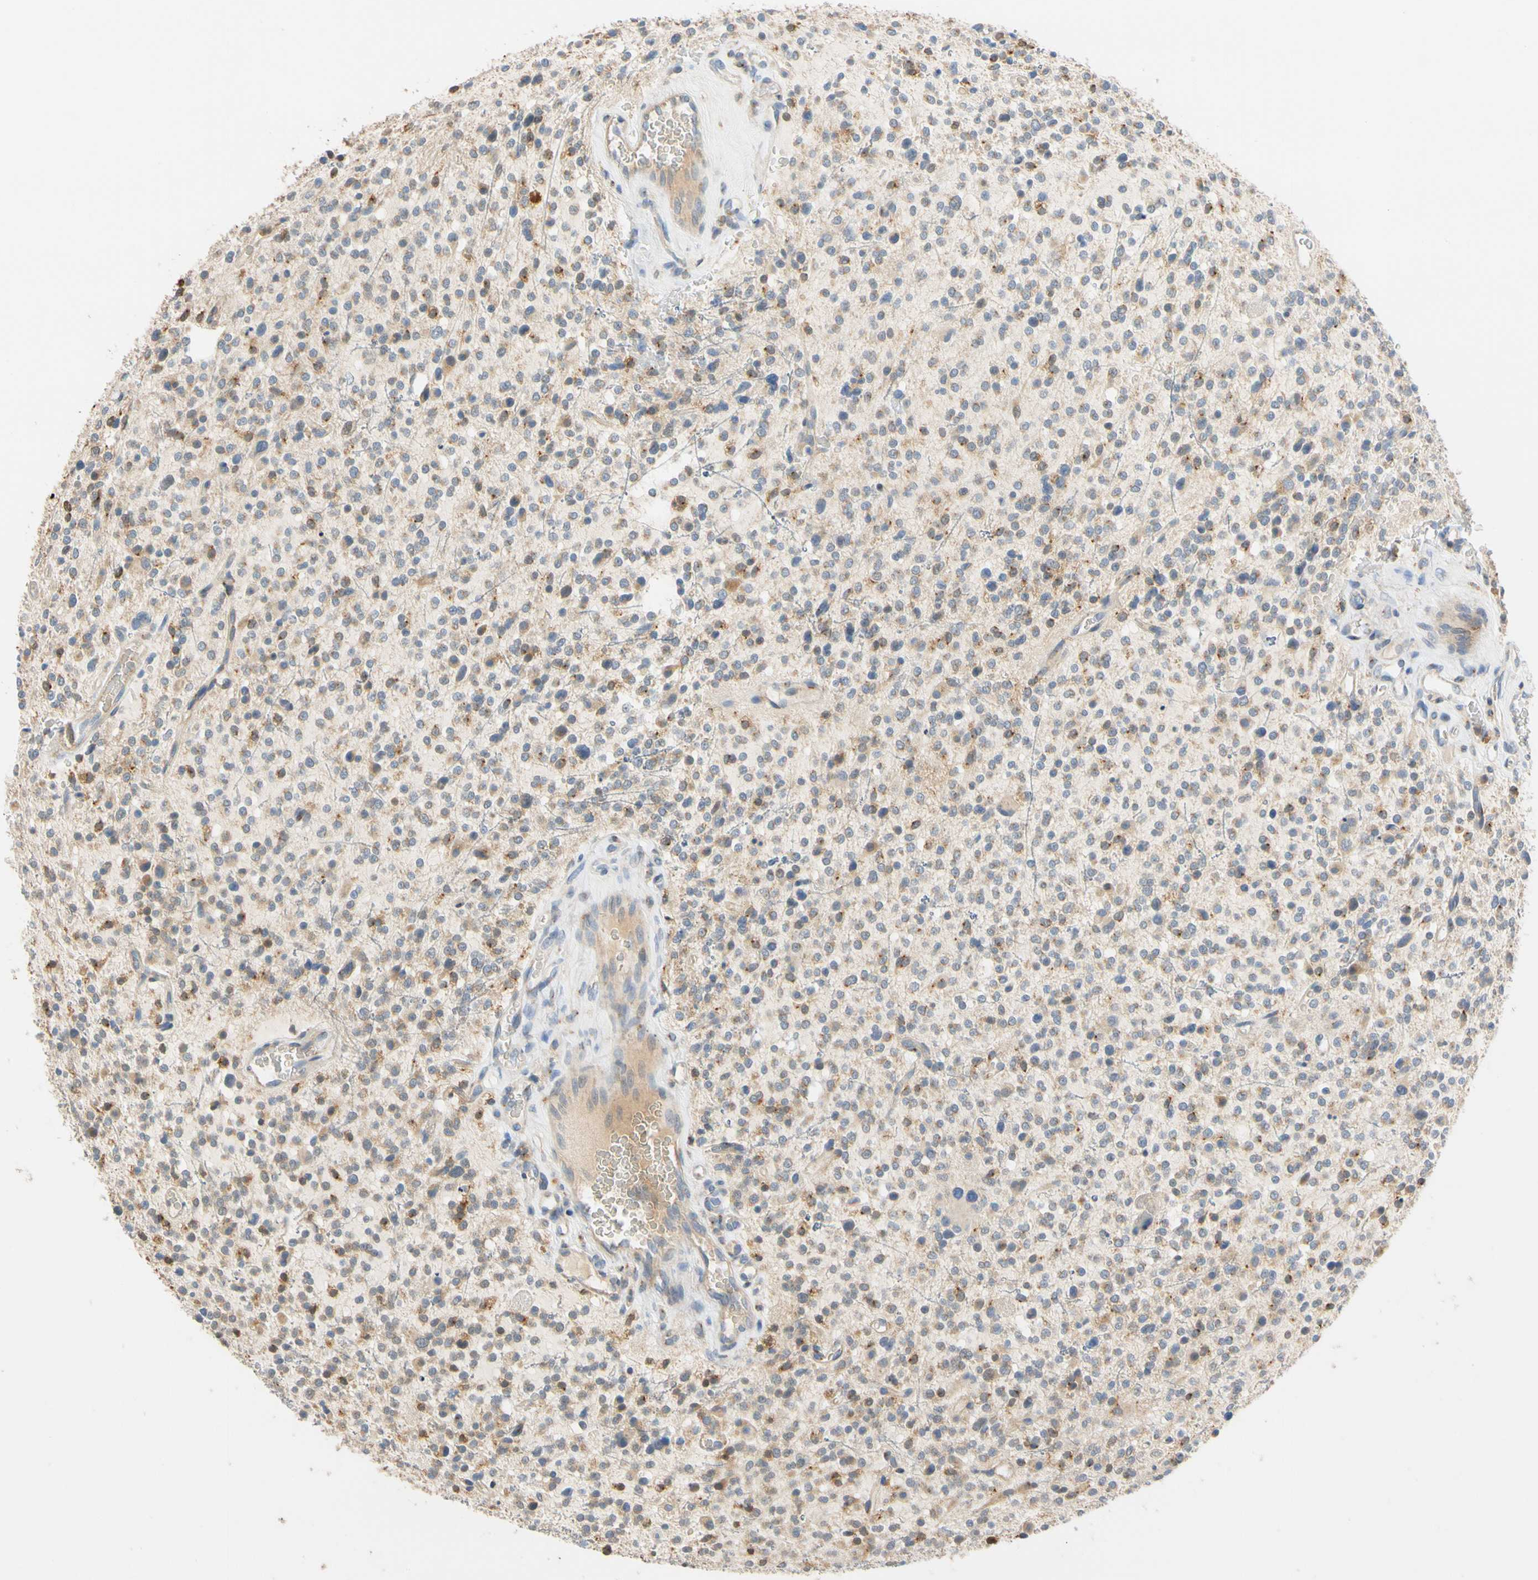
{"staining": {"intensity": "moderate", "quantity": "<25%", "location": "cytoplasmic/membranous"}, "tissue": "glioma", "cell_type": "Tumor cells", "image_type": "cancer", "snomed": [{"axis": "morphology", "description": "Glioma, malignant, High grade"}, {"axis": "topography", "description": "Brain"}], "caption": "IHC micrograph of neoplastic tissue: malignant glioma (high-grade) stained using immunohistochemistry (IHC) reveals low levels of moderate protein expression localized specifically in the cytoplasmic/membranous of tumor cells, appearing as a cytoplasmic/membranous brown color.", "gene": "GPSM2", "patient": {"sex": "male", "age": 48}}